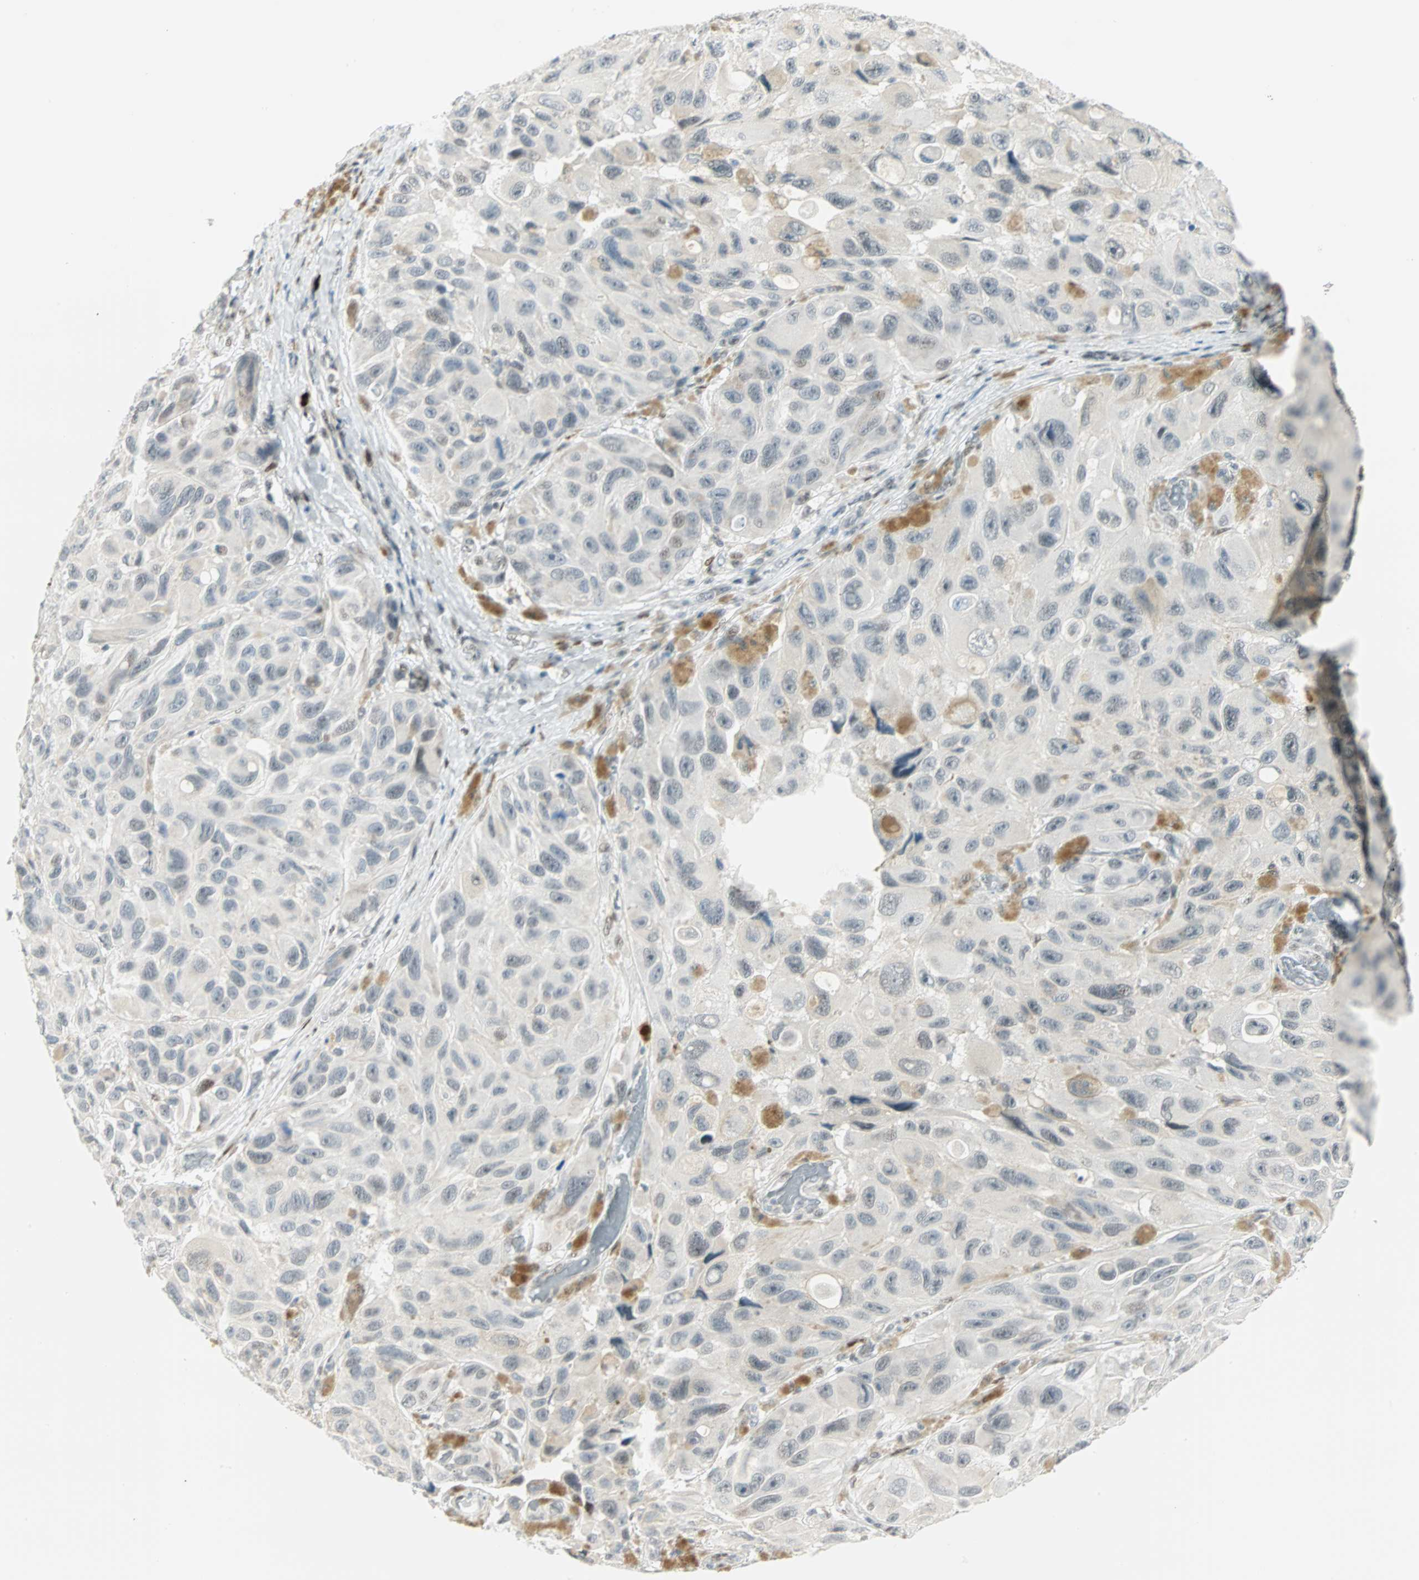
{"staining": {"intensity": "negative", "quantity": "none", "location": "none"}, "tissue": "melanoma", "cell_type": "Tumor cells", "image_type": "cancer", "snomed": [{"axis": "morphology", "description": "Malignant melanoma, NOS"}, {"axis": "topography", "description": "Skin"}], "caption": "DAB immunohistochemical staining of human melanoma exhibits no significant positivity in tumor cells.", "gene": "PKNOX1", "patient": {"sex": "female", "age": 73}}